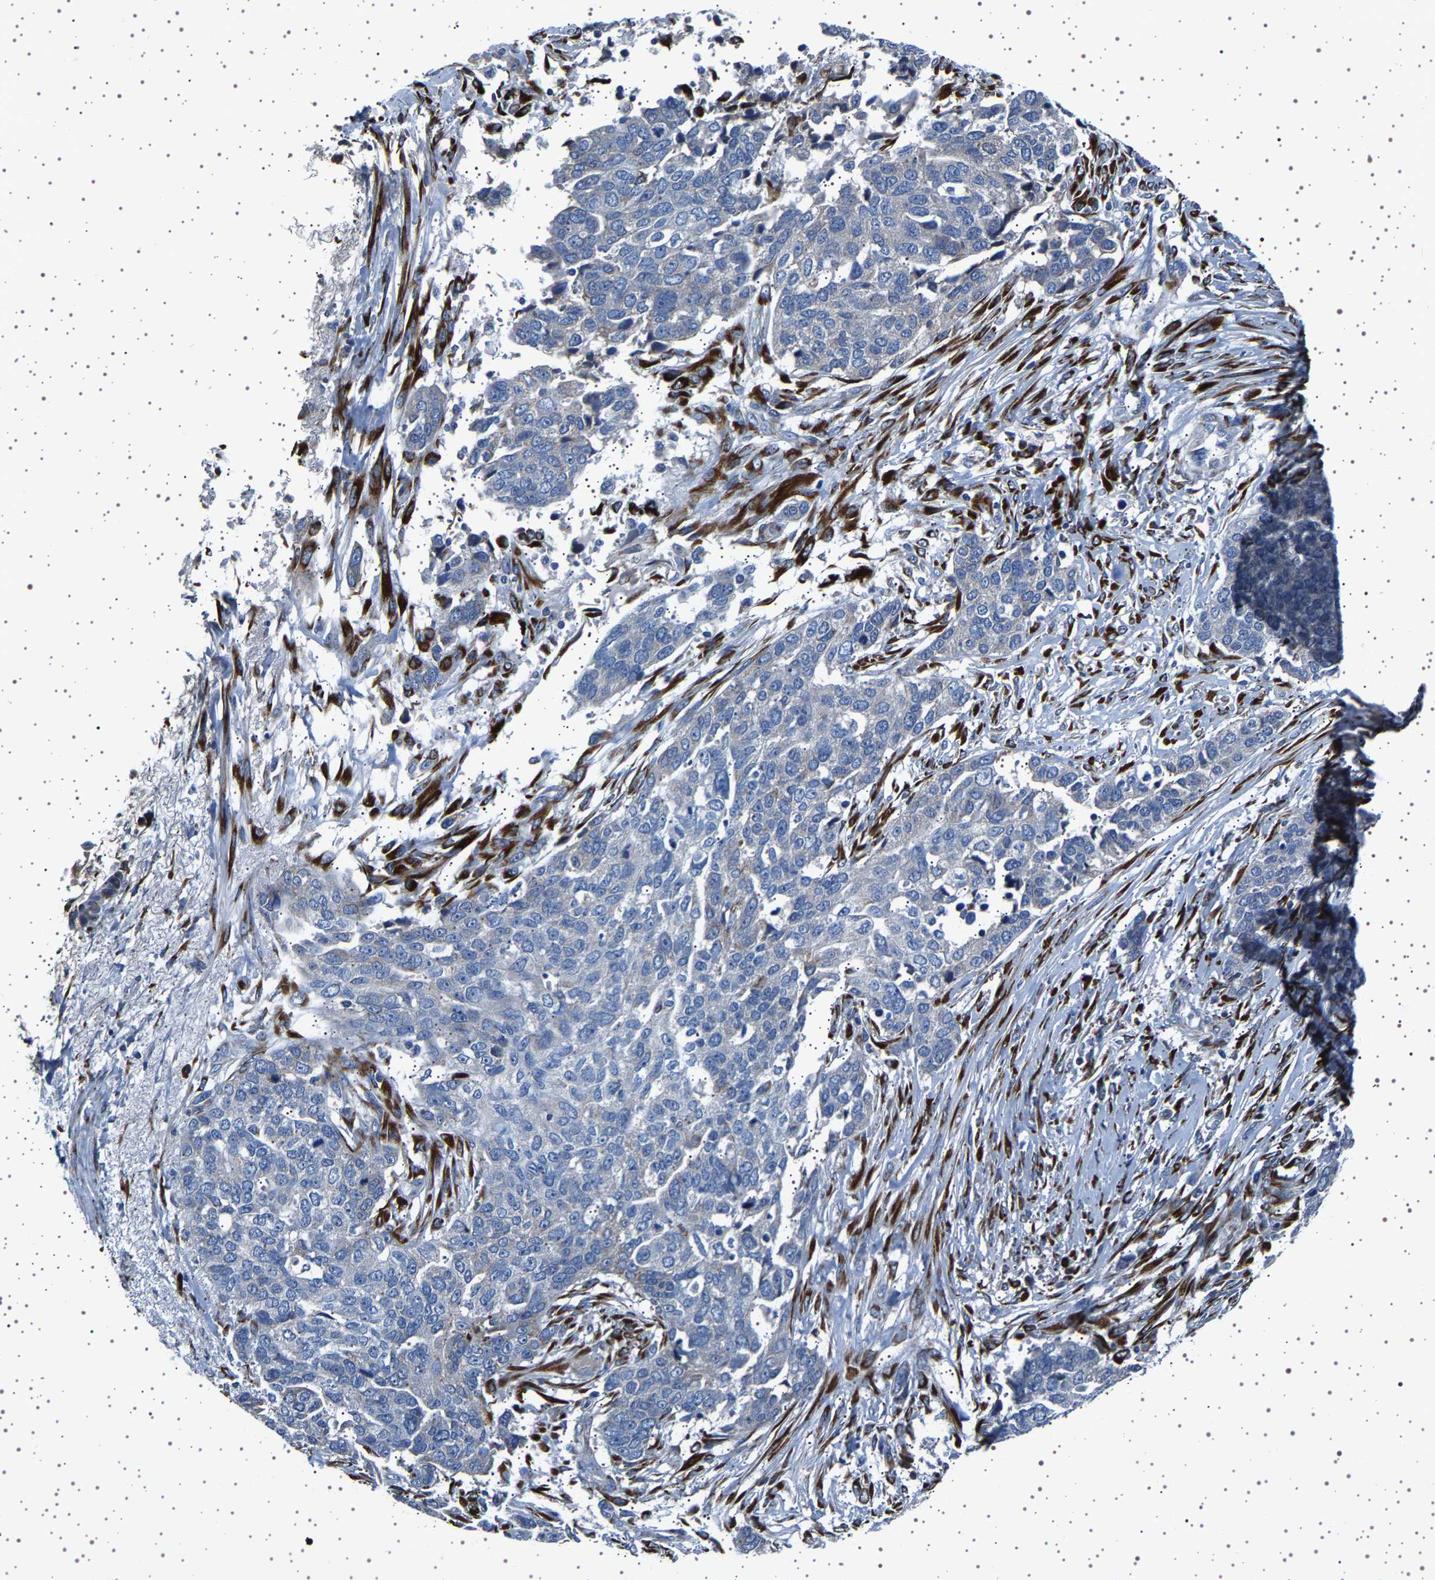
{"staining": {"intensity": "negative", "quantity": "none", "location": "none"}, "tissue": "ovarian cancer", "cell_type": "Tumor cells", "image_type": "cancer", "snomed": [{"axis": "morphology", "description": "Cystadenocarcinoma, serous, NOS"}, {"axis": "topography", "description": "Ovary"}], "caption": "IHC image of neoplastic tissue: serous cystadenocarcinoma (ovarian) stained with DAB demonstrates no significant protein staining in tumor cells.", "gene": "FTCD", "patient": {"sex": "female", "age": 44}}